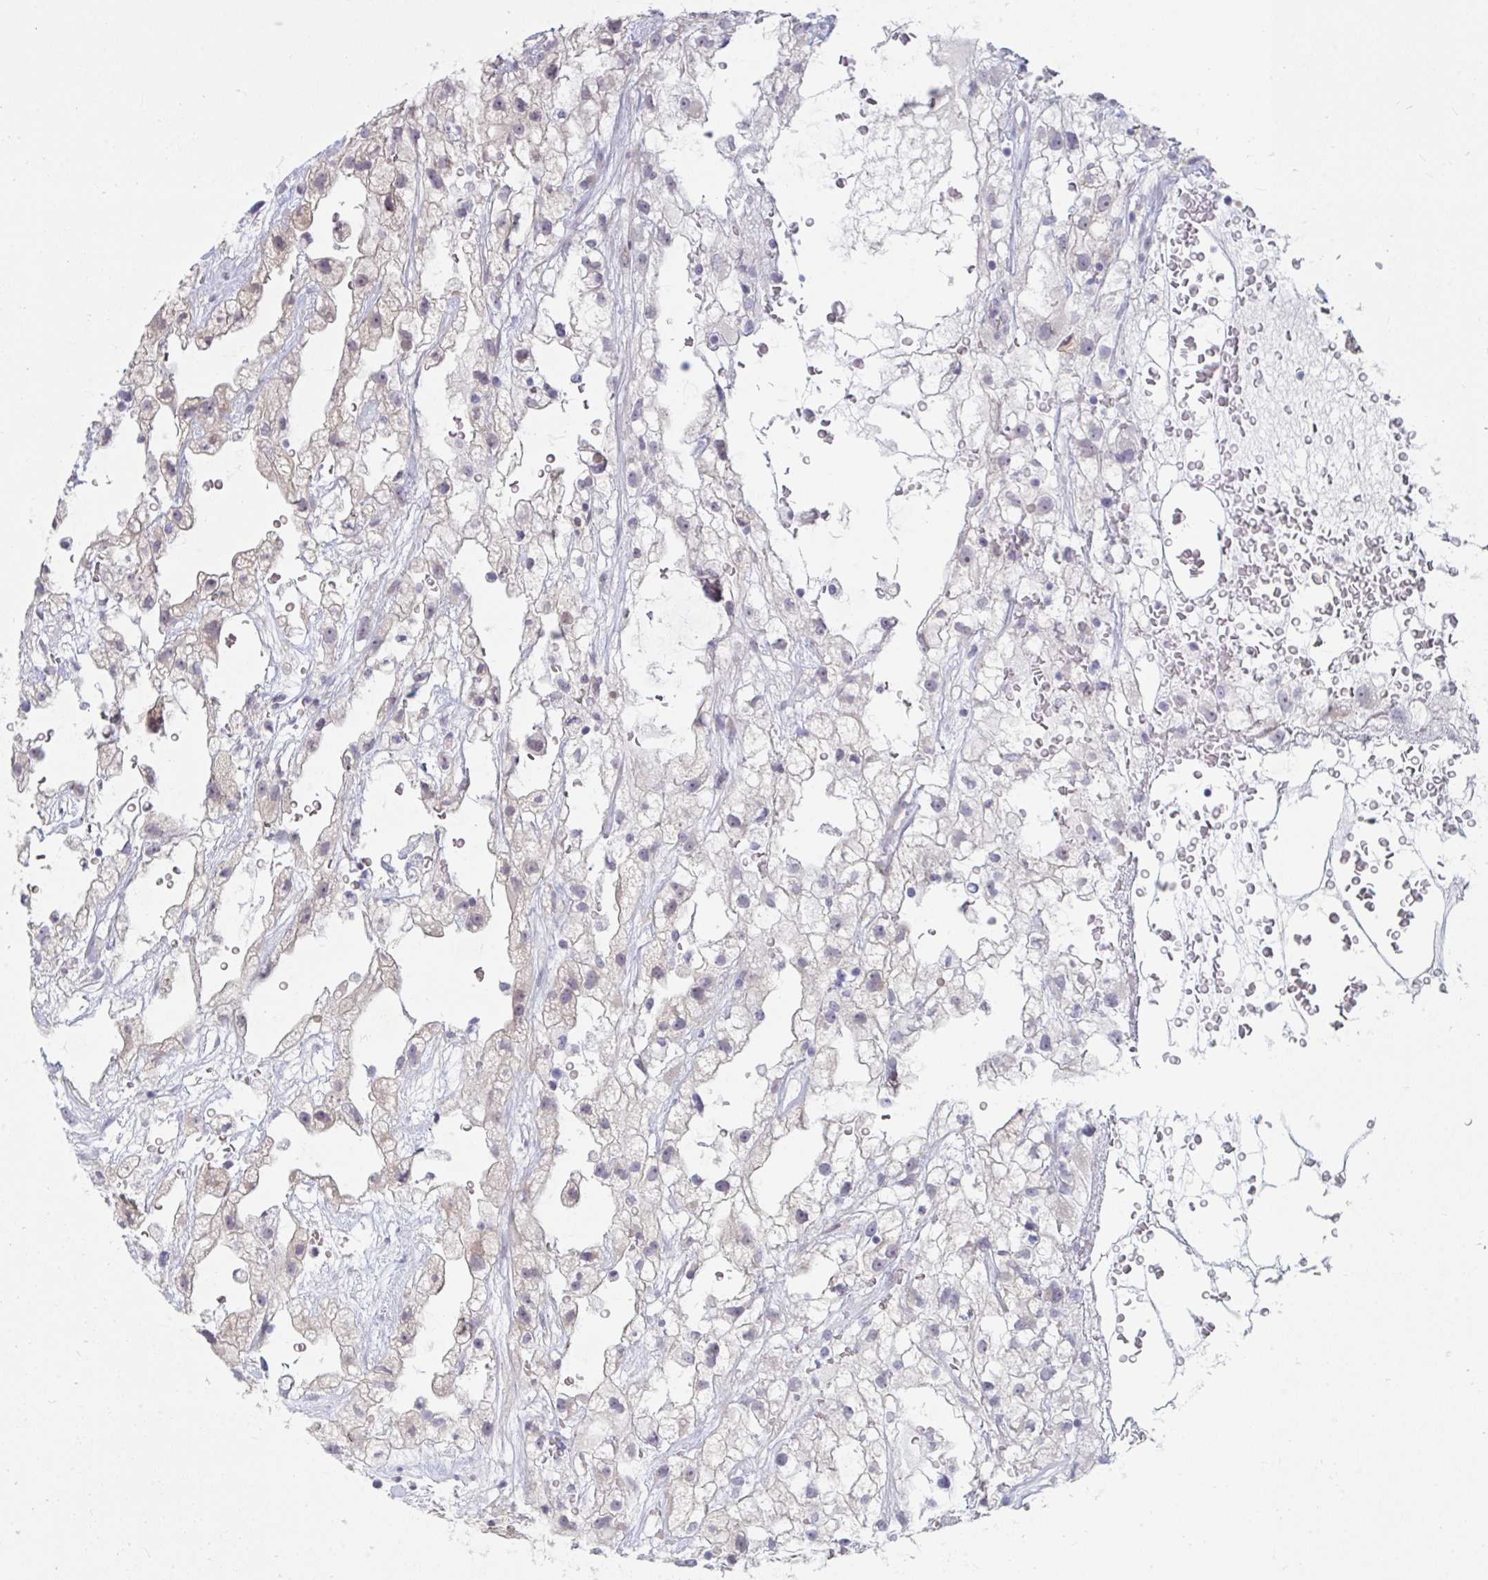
{"staining": {"intensity": "negative", "quantity": "none", "location": "none"}, "tissue": "renal cancer", "cell_type": "Tumor cells", "image_type": "cancer", "snomed": [{"axis": "morphology", "description": "Adenocarcinoma, NOS"}, {"axis": "topography", "description": "Kidney"}], "caption": "High magnification brightfield microscopy of renal cancer stained with DAB (3,3'-diaminobenzidine) (brown) and counterstained with hematoxylin (blue): tumor cells show no significant staining.", "gene": "FOXA1", "patient": {"sex": "male", "age": 59}}